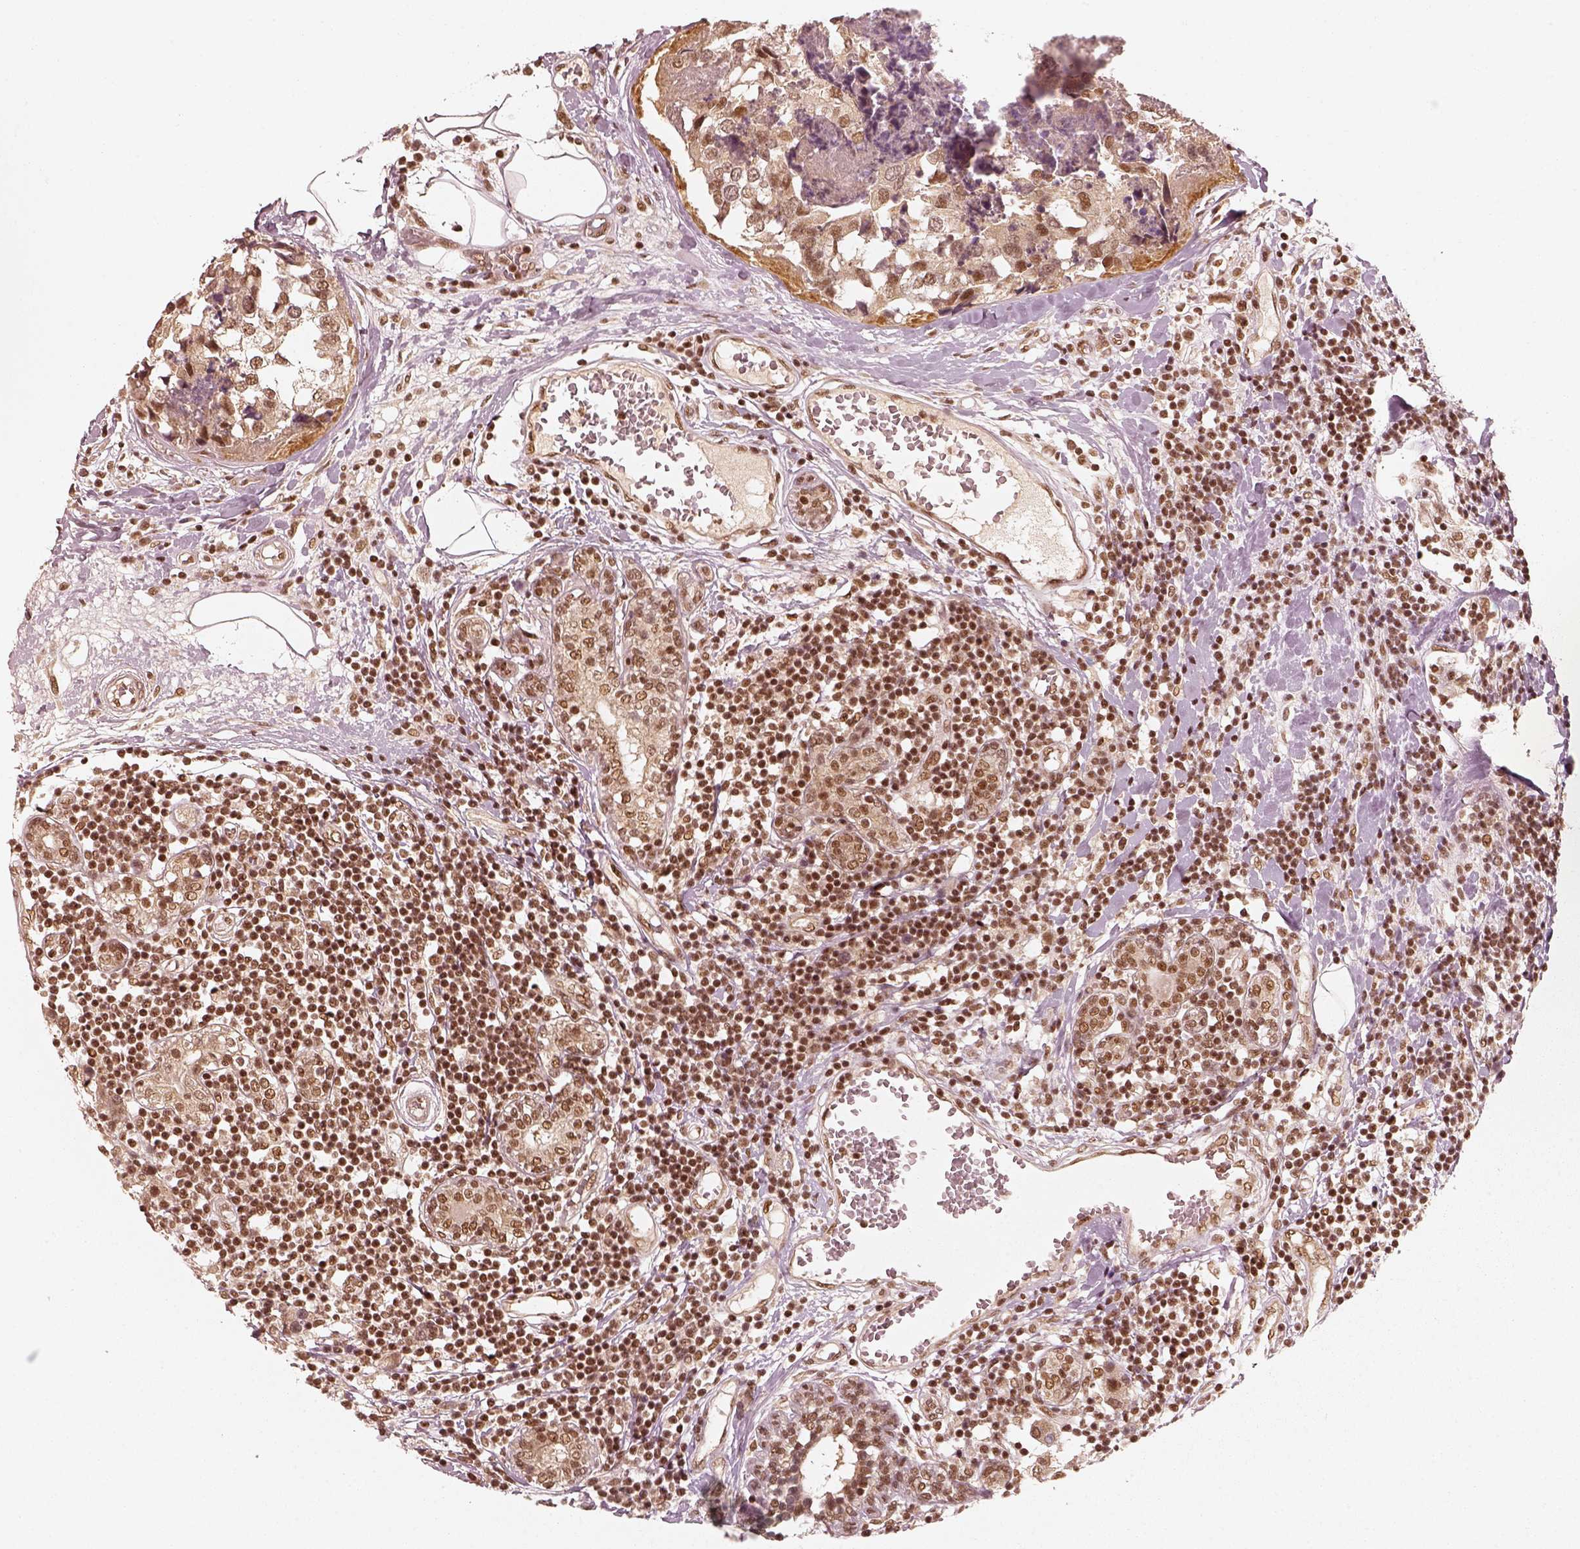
{"staining": {"intensity": "moderate", "quantity": ">75%", "location": "nuclear"}, "tissue": "breast cancer", "cell_type": "Tumor cells", "image_type": "cancer", "snomed": [{"axis": "morphology", "description": "Lobular carcinoma"}, {"axis": "topography", "description": "Breast"}], "caption": "Lobular carcinoma (breast) stained with DAB IHC displays medium levels of moderate nuclear staining in about >75% of tumor cells.", "gene": "GMEB2", "patient": {"sex": "female", "age": 59}}